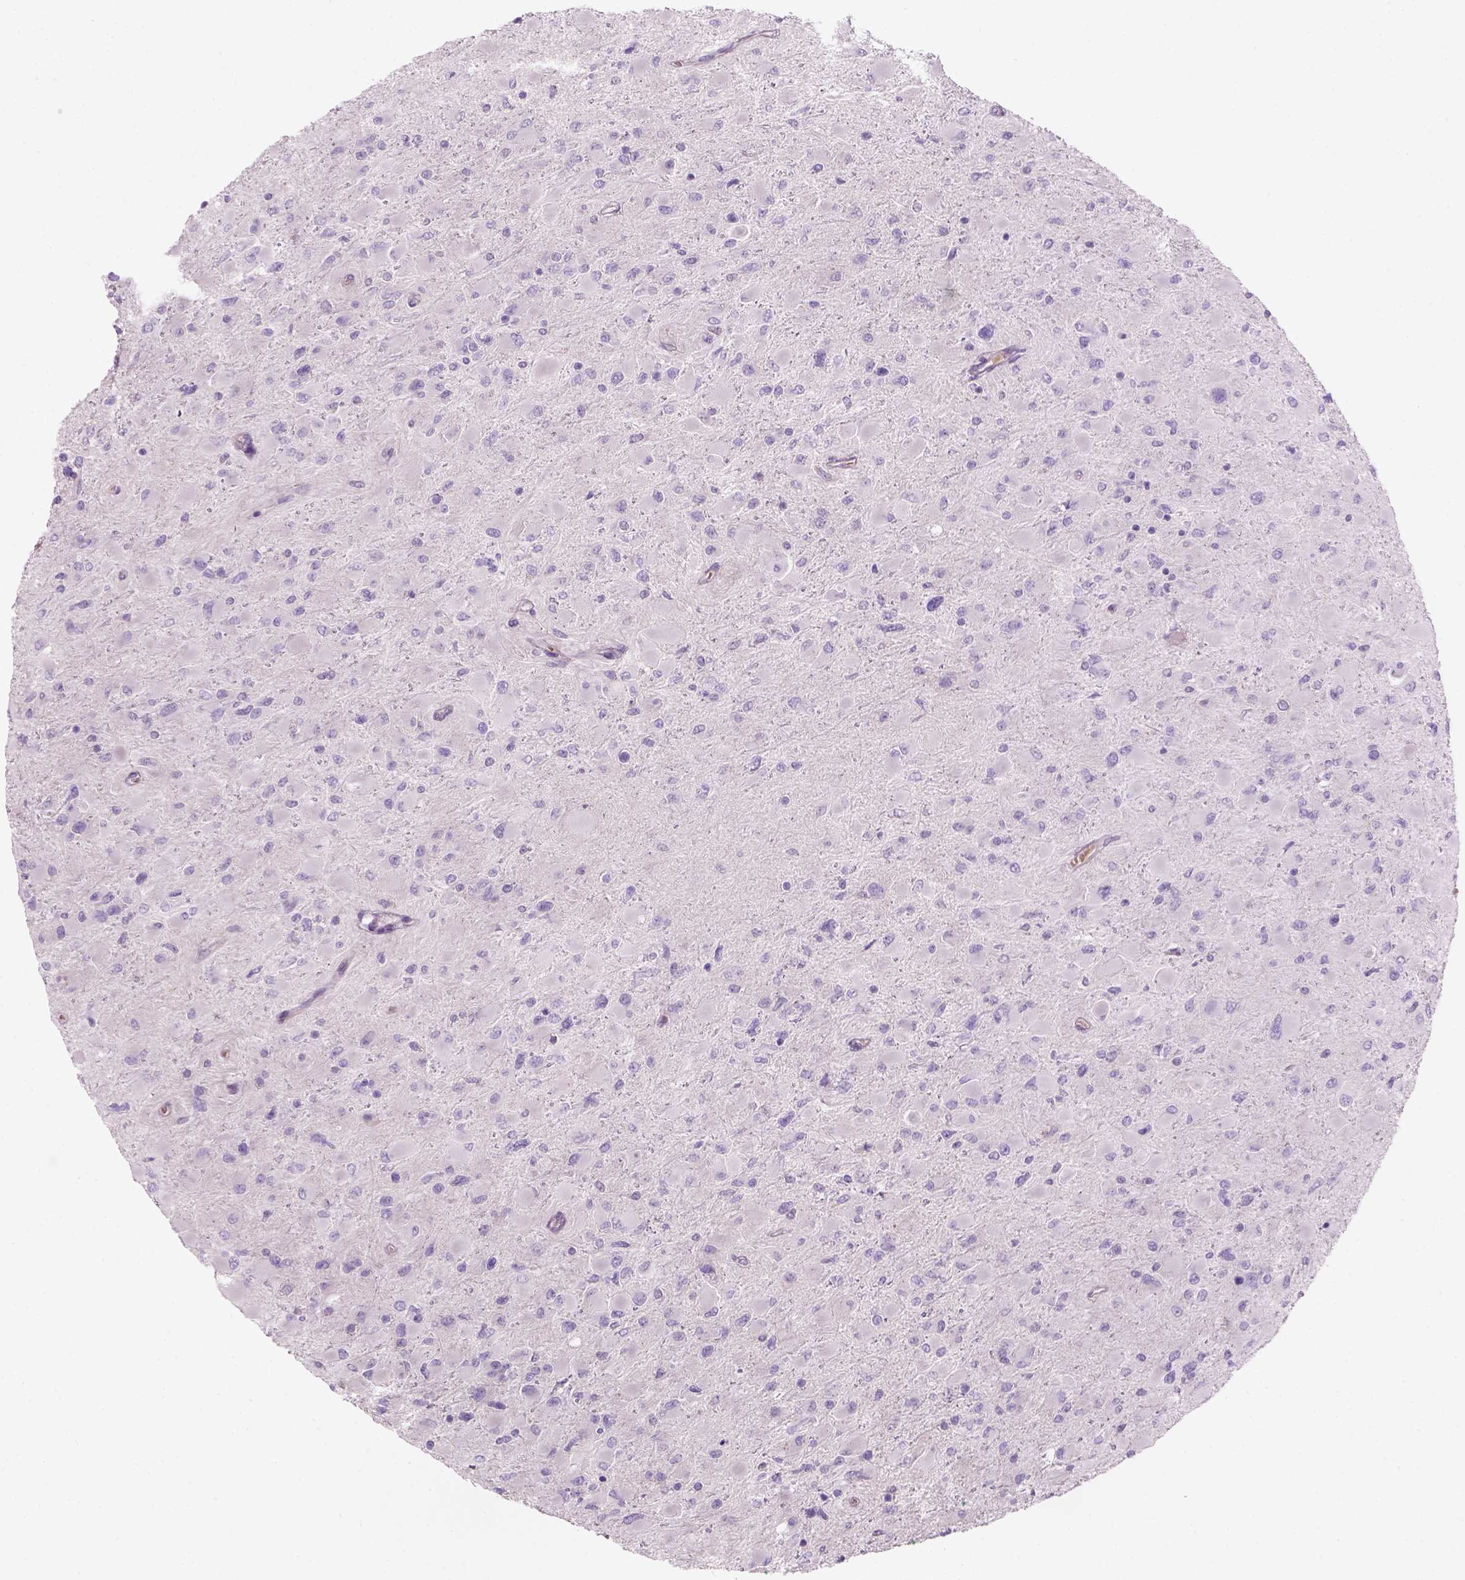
{"staining": {"intensity": "negative", "quantity": "none", "location": "none"}, "tissue": "glioma", "cell_type": "Tumor cells", "image_type": "cancer", "snomed": [{"axis": "morphology", "description": "Glioma, malignant, High grade"}, {"axis": "topography", "description": "Cerebral cortex"}], "caption": "Immunohistochemistry histopathology image of human glioma stained for a protein (brown), which demonstrates no positivity in tumor cells. (DAB (3,3'-diaminobenzidine) immunohistochemistry with hematoxylin counter stain).", "gene": "CD84", "patient": {"sex": "female", "age": 36}}